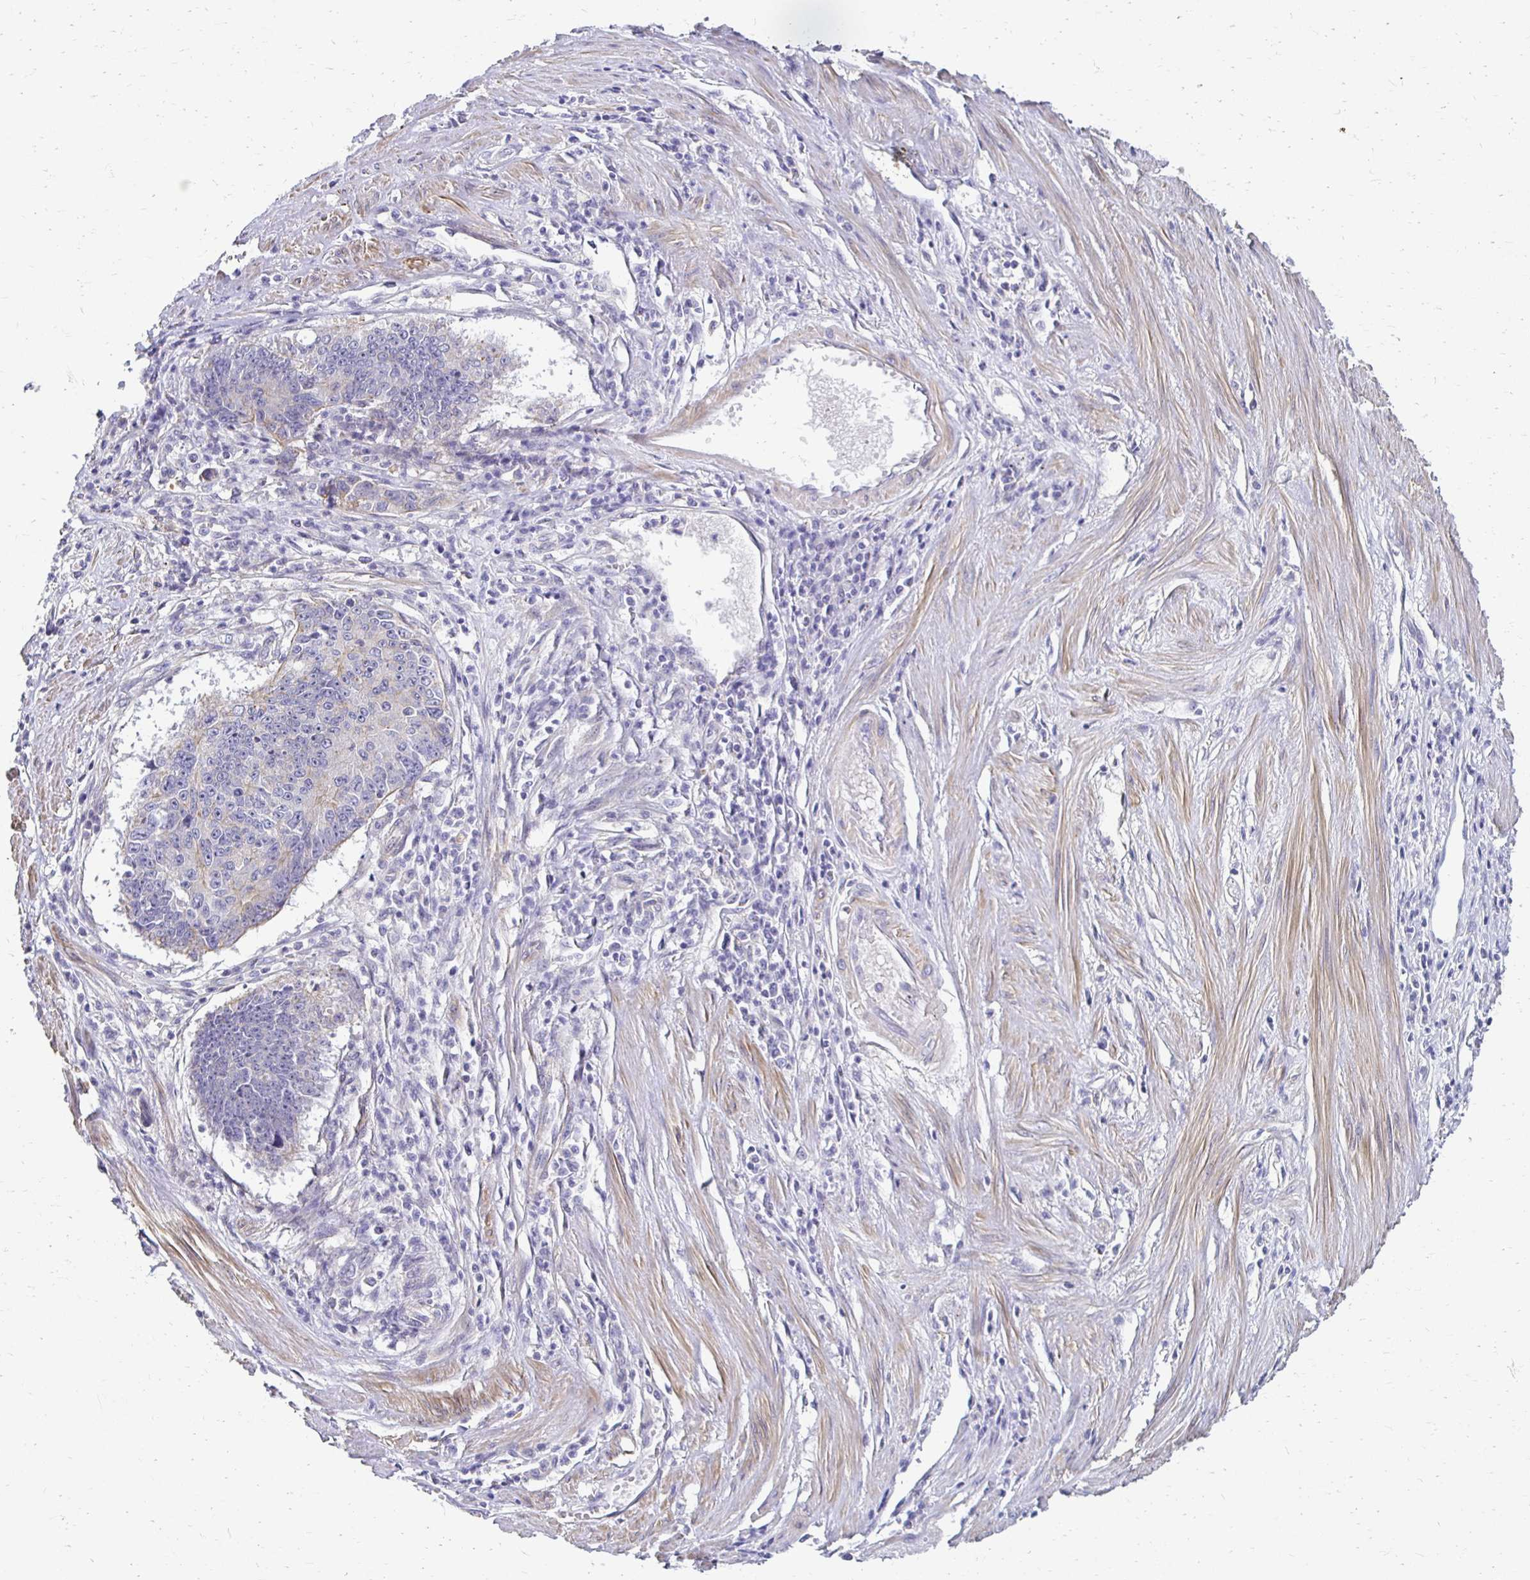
{"staining": {"intensity": "weak", "quantity": "<25%", "location": "cytoplasmic/membranous"}, "tissue": "stomach cancer", "cell_type": "Tumor cells", "image_type": "cancer", "snomed": [{"axis": "morphology", "description": "Adenocarcinoma, NOS"}, {"axis": "topography", "description": "Stomach"}], "caption": "High power microscopy photomicrograph of an immunohistochemistry (IHC) image of stomach adenocarcinoma, revealing no significant staining in tumor cells.", "gene": "AKAP6", "patient": {"sex": "male", "age": 59}}